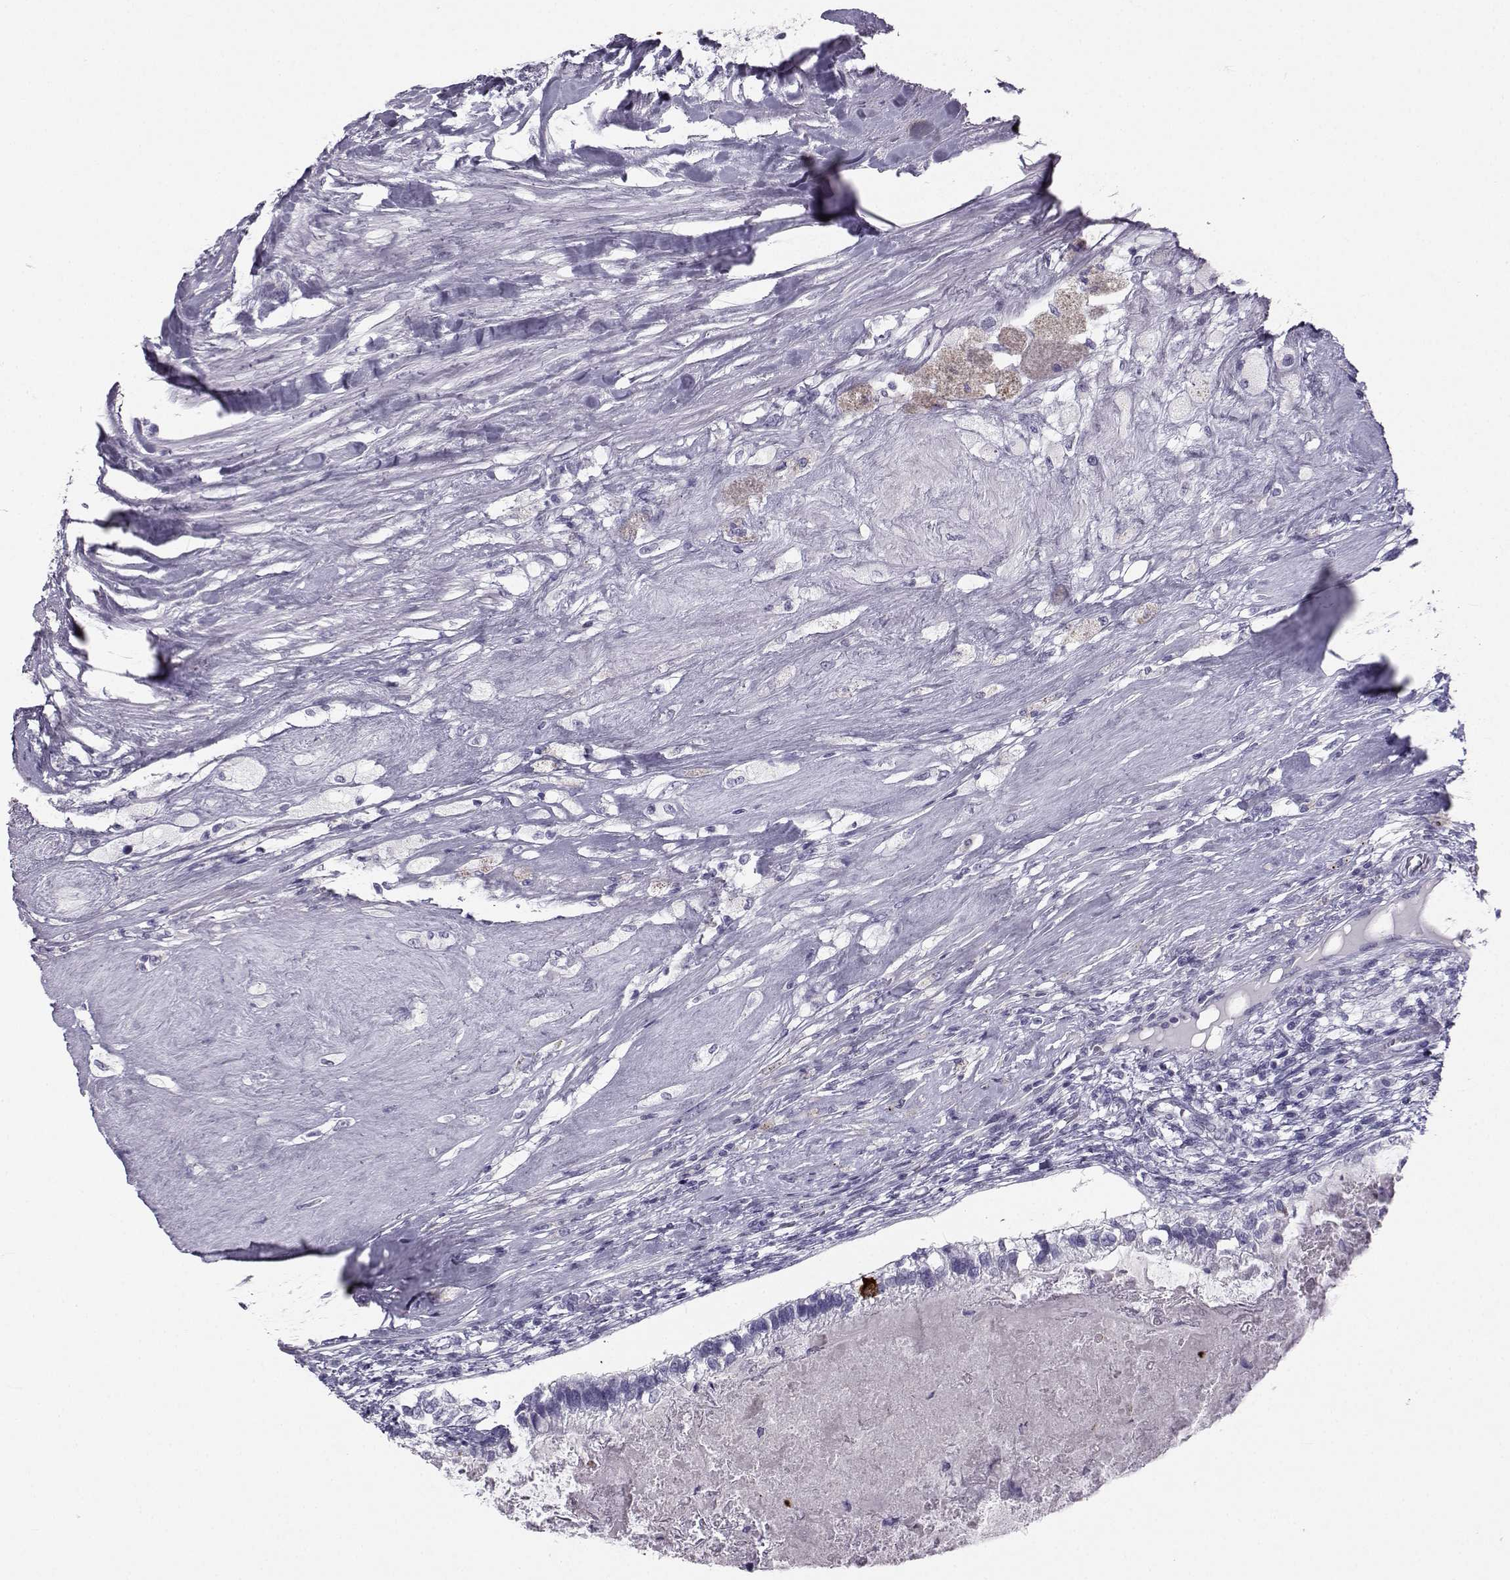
{"staining": {"intensity": "negative", "quantity": "none", "location": "none"}, "tissue": "testis cancer", "cell_type": "Tumor cells", "image_type": "cancer", "snomed": [{"axis": "morphology", "description": "Seminoma, NOS"}, {"axis": "morphology", "description": "Carcinoma, Embryonal, NOS"}, {"axis": "topography", "description": "Testis"}], "caption": "Testis cancer was stained to show a protein in brown. There is no significant staining in tumor cells.", "gene": "PCSK1N", "patient": {"sex": "male", "age": 41}}